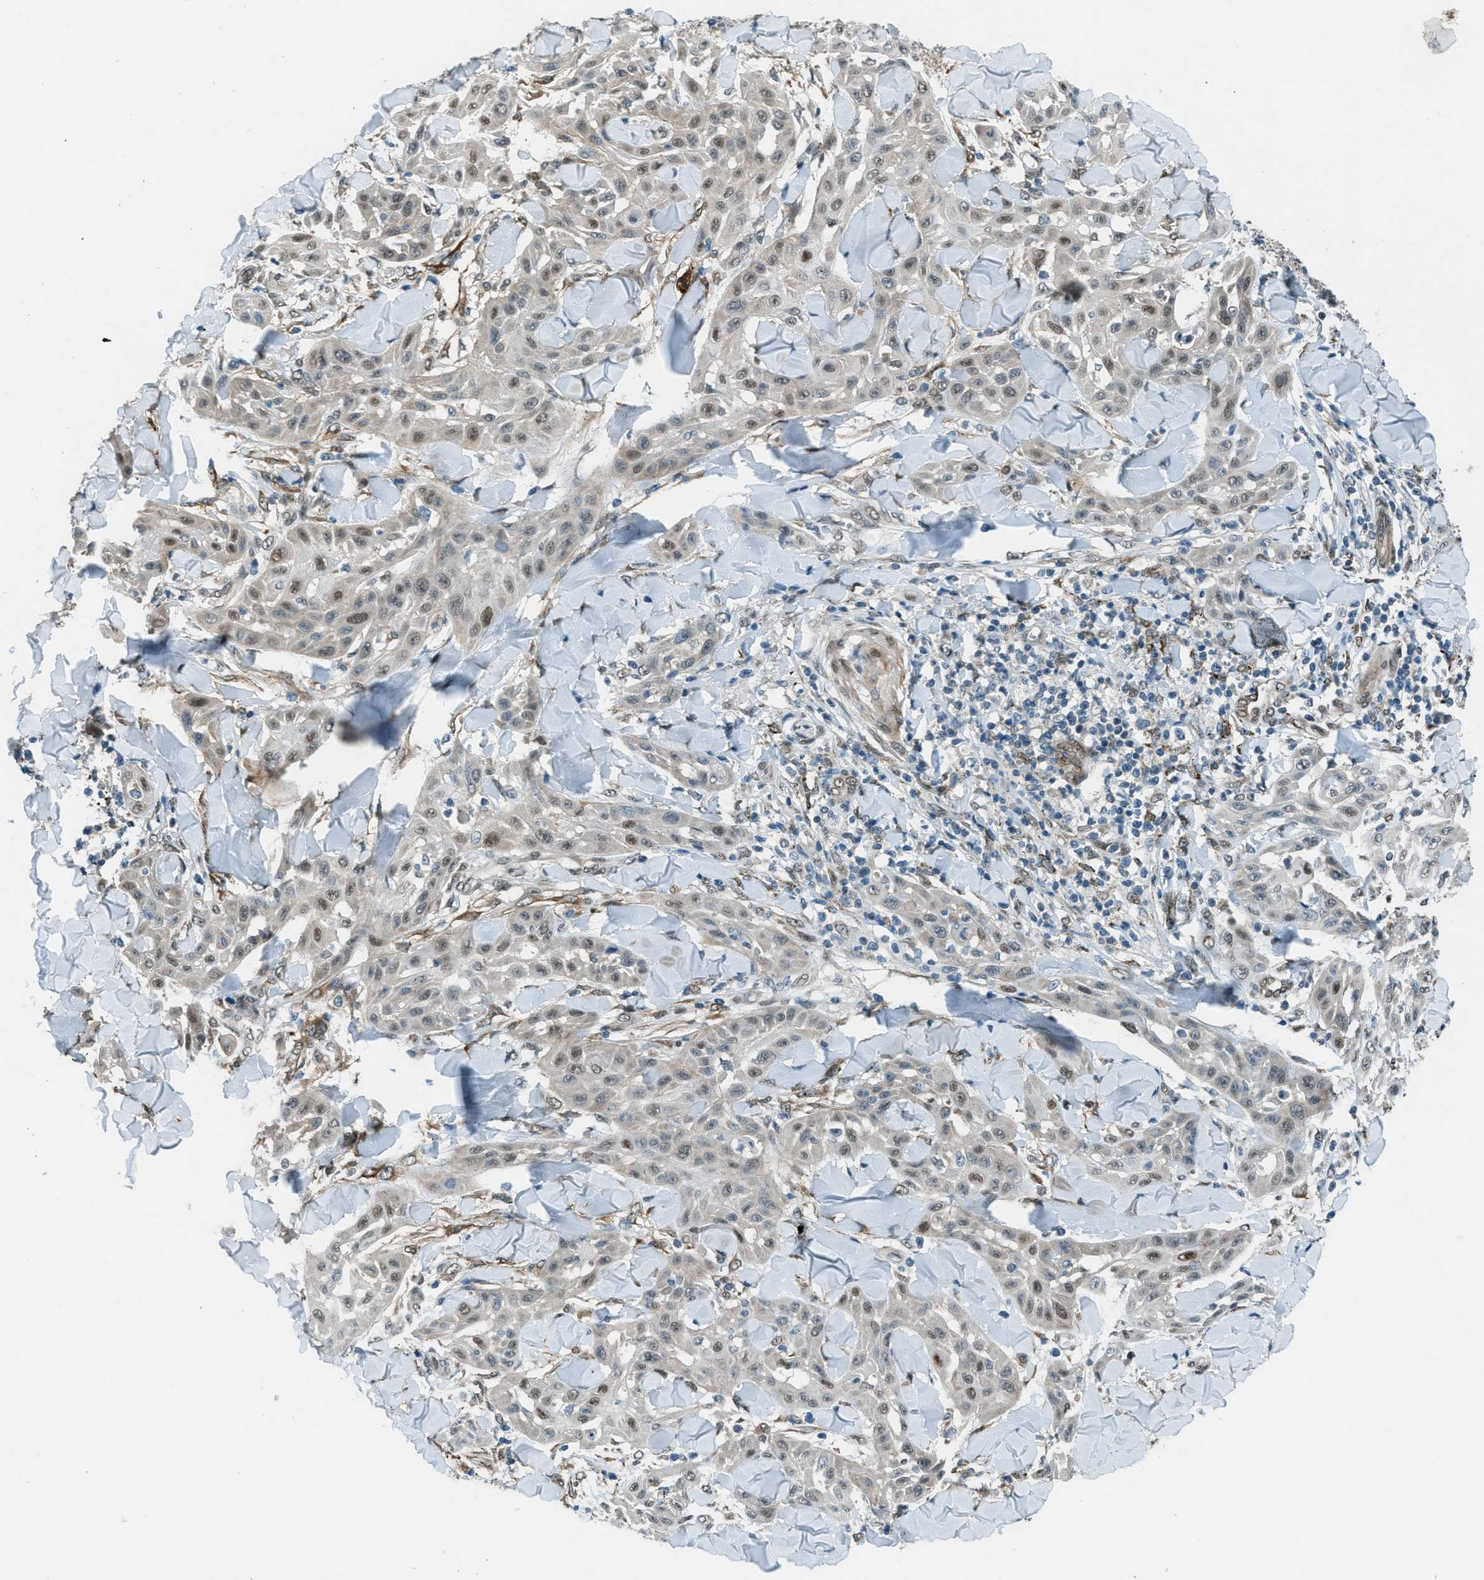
{"staining": {"intensity": "weak", "quantity": "<25%", "location": "cytoplasmic/membranous,nuclear"}, "tissue": "skin cancer", "cell_type": "Tumor cells", "image_type": "cancer", "snomed": [{"axis": "morphology", "description": "Squamous cell carcinoma, NOS"}, {"axis": "topography", "description": "Skin"}], "caption": "A histopathology image of squamous cell carcinoma (skin) stained for a protein shows no brown staining in tumor cells.", "gene": "NPEPL1", "patient": {"sex": "male", "age": 24}}